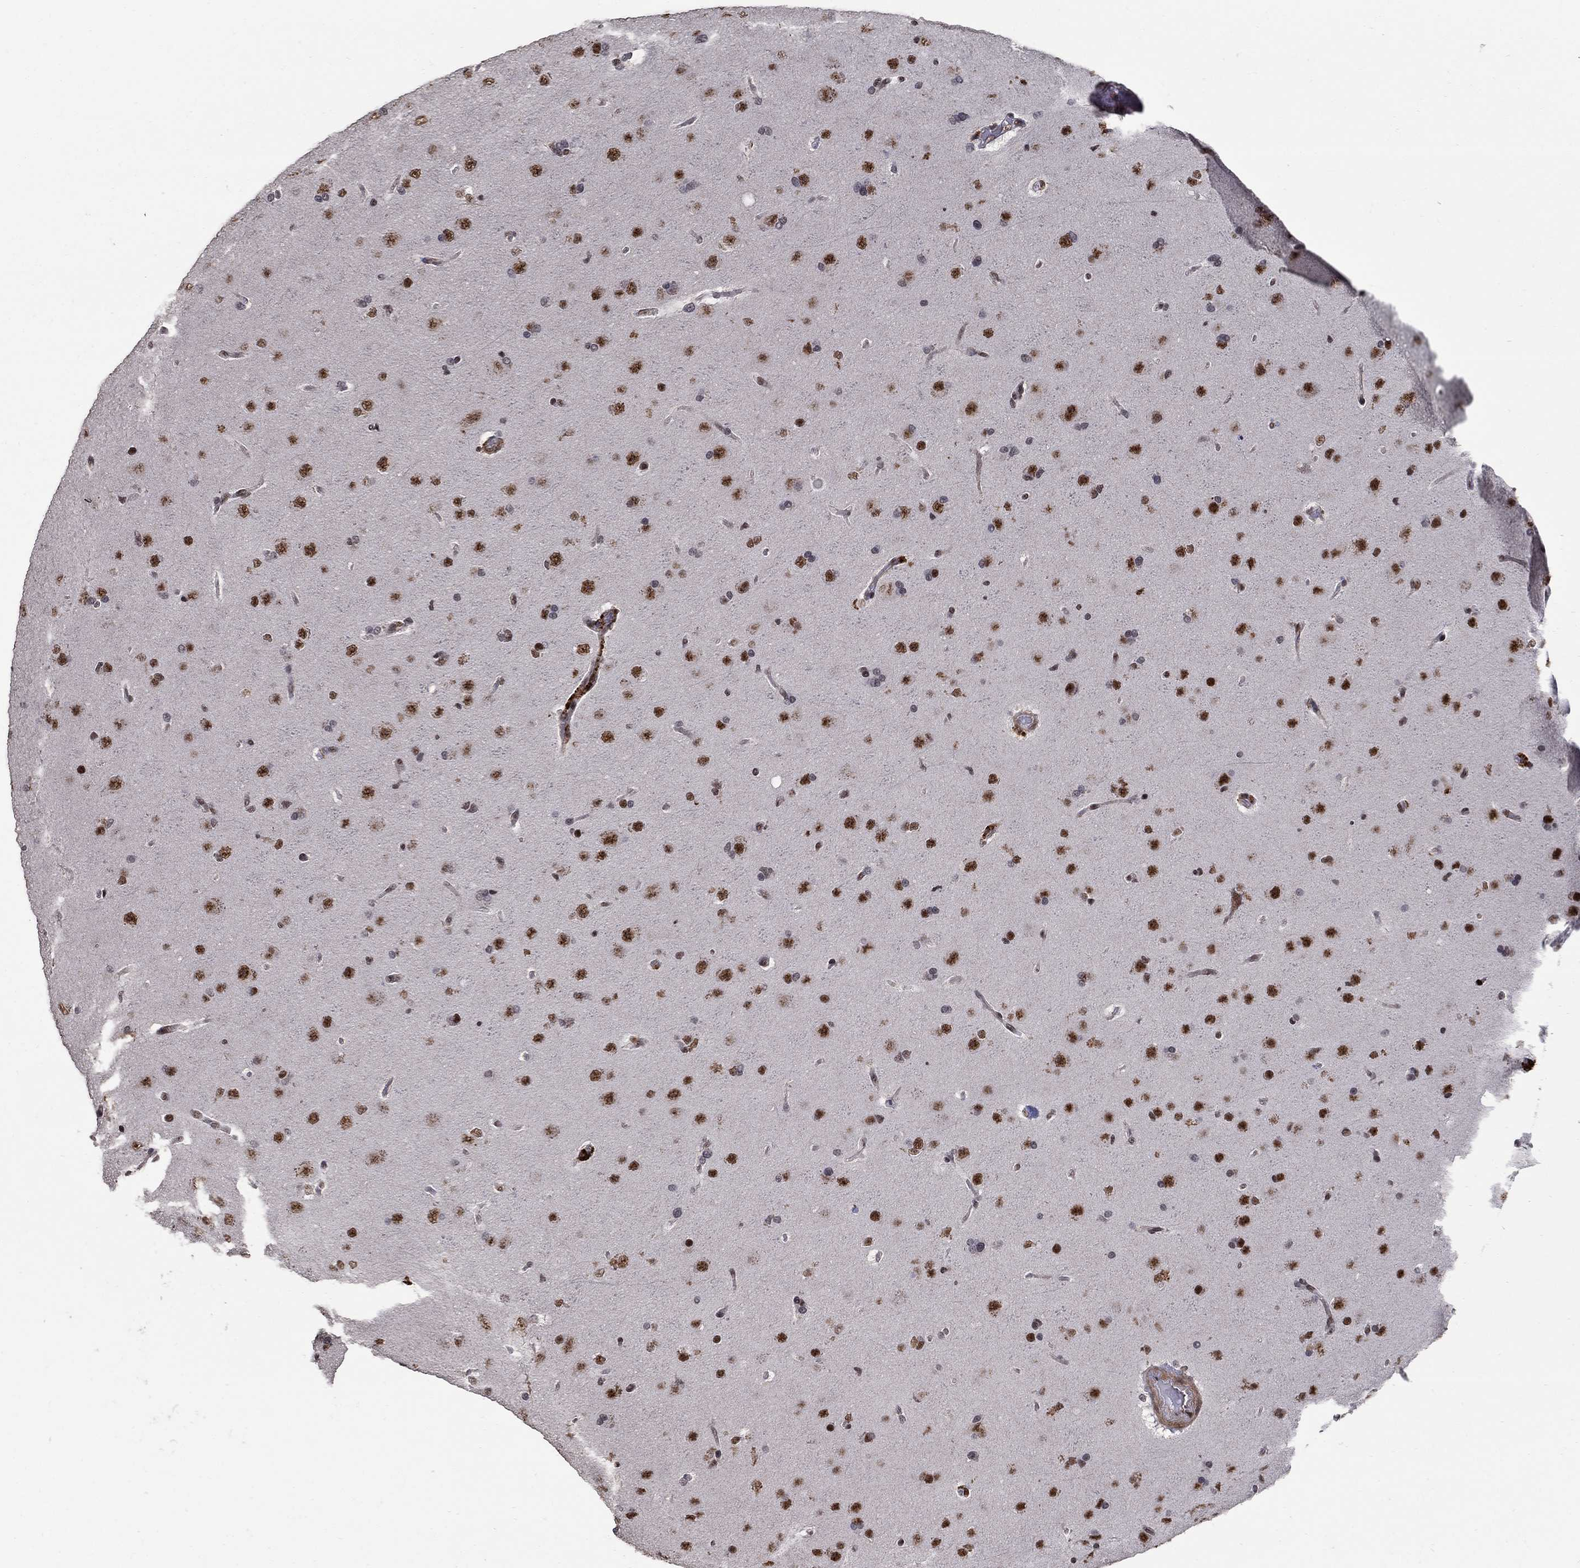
{"staining": {"intensity": "strong", "quantity": ">75%", "location": "nuclear"}, "tissue": "glioma", "cell_type": "Tumor cells", "image_type": "cancer", "snomed": [{"axis": "morphology", "description": "Glioma, malignant, NOS"}, {"axis": "topography", "description": "Cerebral cortex"}], "caption": "A micrograph of human glioma stained for a protein displays strong nuclear brown staining in tumor cells. Nuclei are stained in blue.", "gene": "PNISR", "patient": {"sex": "male", "age": 58}}